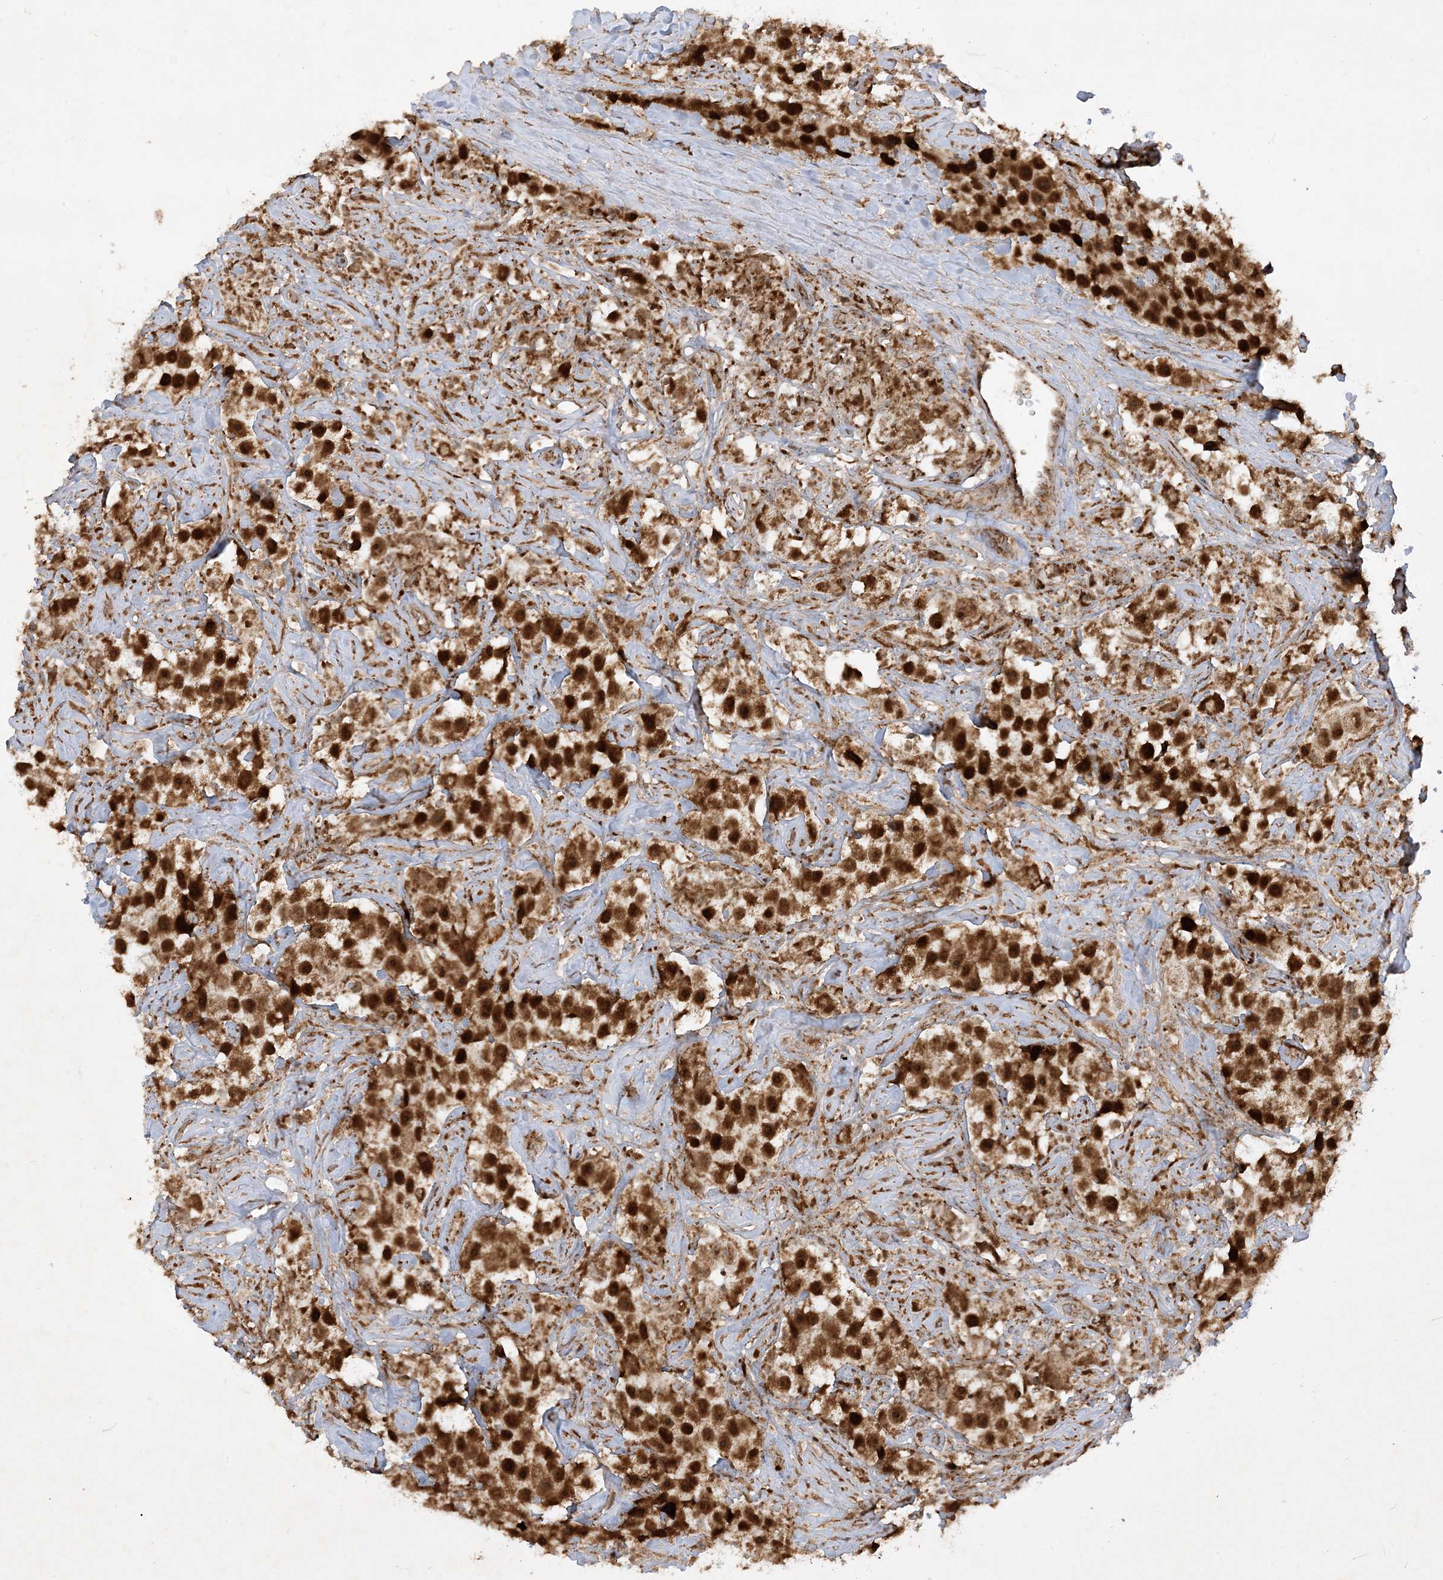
{"staining": {"intensity": "strong", "quantity": ">75%", "location": "cytoplasmic/membranous,nuclear"}, "tissue": "testis cancer", "cell_type": "Tumor cells", "image_type": "cancer", "snomed": [{"axis": "morphology", "description": "Seminoma, NOS"}, {"axis": "topography", "description": "Testis"}], "caption": "Brown immunohistochemical staining in human testis cancer (seminoma) demonstrates strong cytoplasmic/membranous and nuclear expression in about >75% of tumor cells.", "gene": "NDUFAF3", "patient": {"sex": "male", "age": 49}}